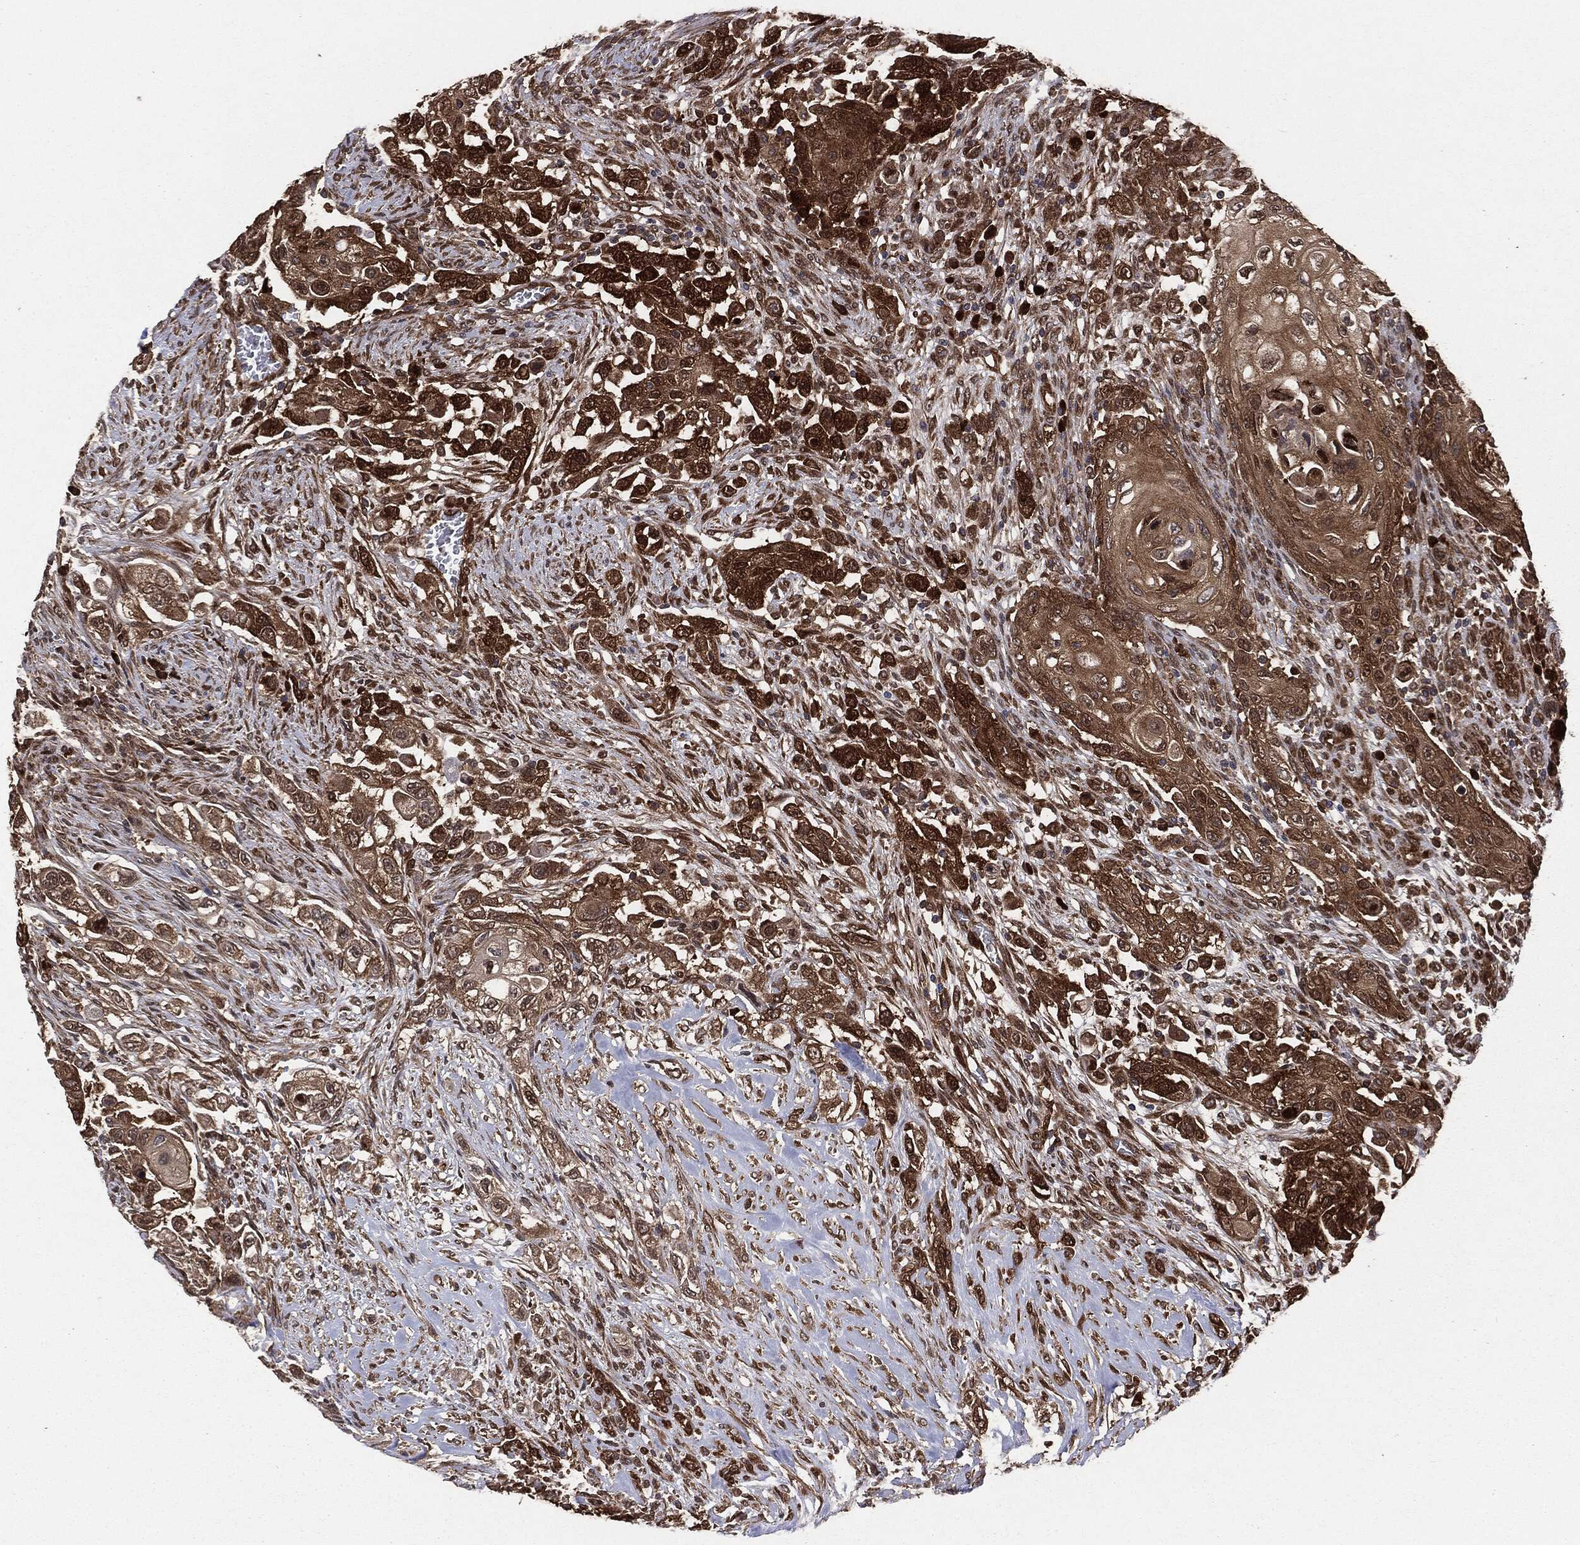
{"staining": {"intensity": "strong", "quantity": ">75%", "location": "cytoplasmic/membranous"}, "tissue": "urothelial cancer", "cell_type": "Tumor cells", "image_type": "cancer", "snomed": [{"axis": "morphology", "description": "Urothelial carcinoma, High grade"}, {"axis": "topography", "description": "Urinary bladder"}], "caption": "Immunohistochemistry staining of high-grade urothelial carcinoma, which exhibits high levels of strong cytoplasmic/membranous staining in about >75% of tumor cells indicating strong cytoplasmic/membranous protein positivity. The staining was performed using DAB (3,3'-diaminobenzidine) (brown) for protein detection and nuclei were counterstained in hematoxylin (blue).", "gene": "NME1", "patient": {"sex": "female", "age": 56}}